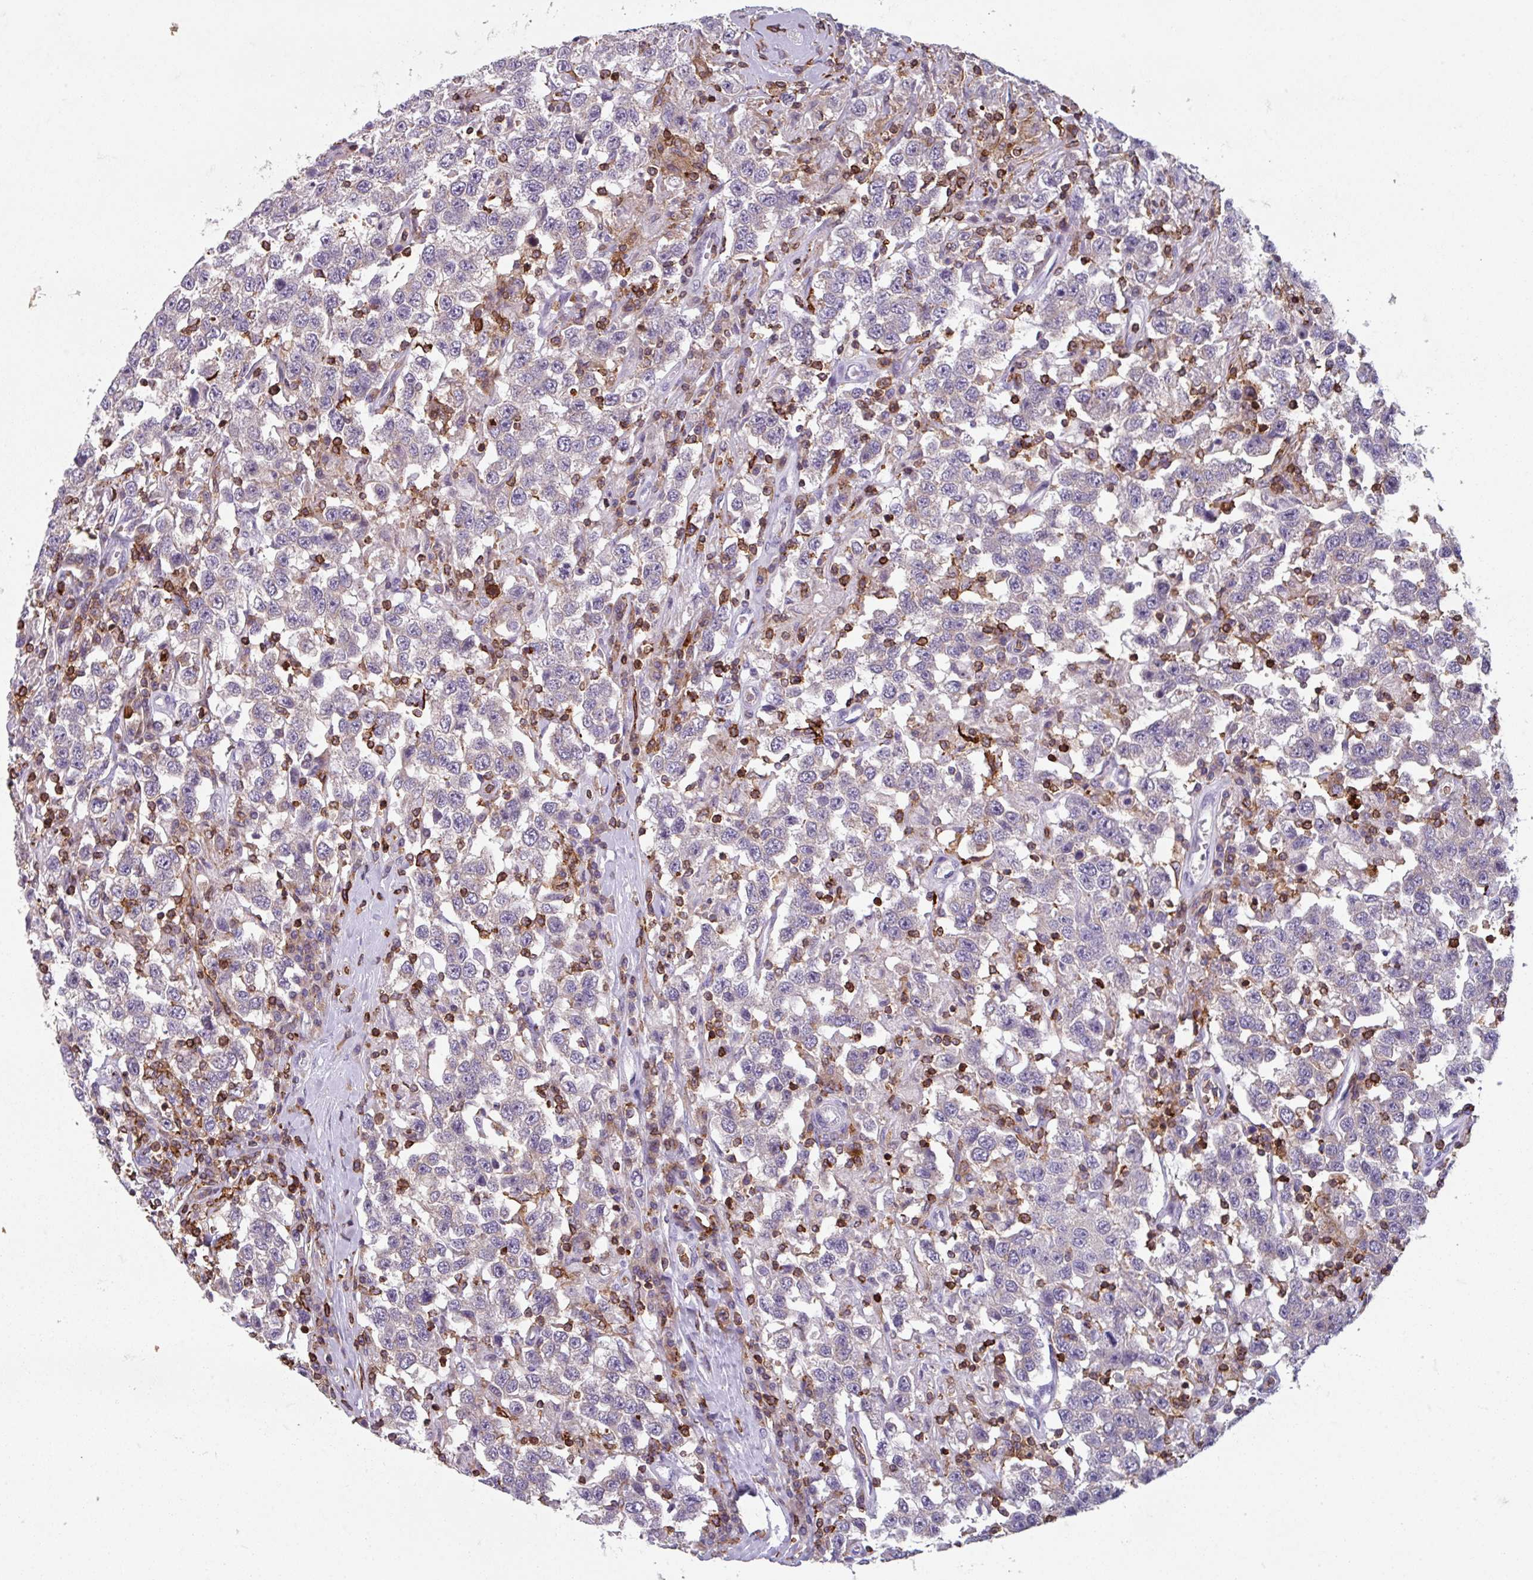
{"staining": {"intensity": "negative", "quantity": "none", "location": "none"}, "tissue": "testis cancer", "cell_type": "Tumor cells", "image_type": "cancer", "snomed": [{"axis": "morphology", "description": "Seminoma, NOS"}, {"axis": "topography", "description": "Testis"}], "caption": "The histopathology image exhibits no significant positivity in tumor cells of seminoma (testis).", "gene": "NEDD9", "patient": {"sex": "male", "age": 41}}